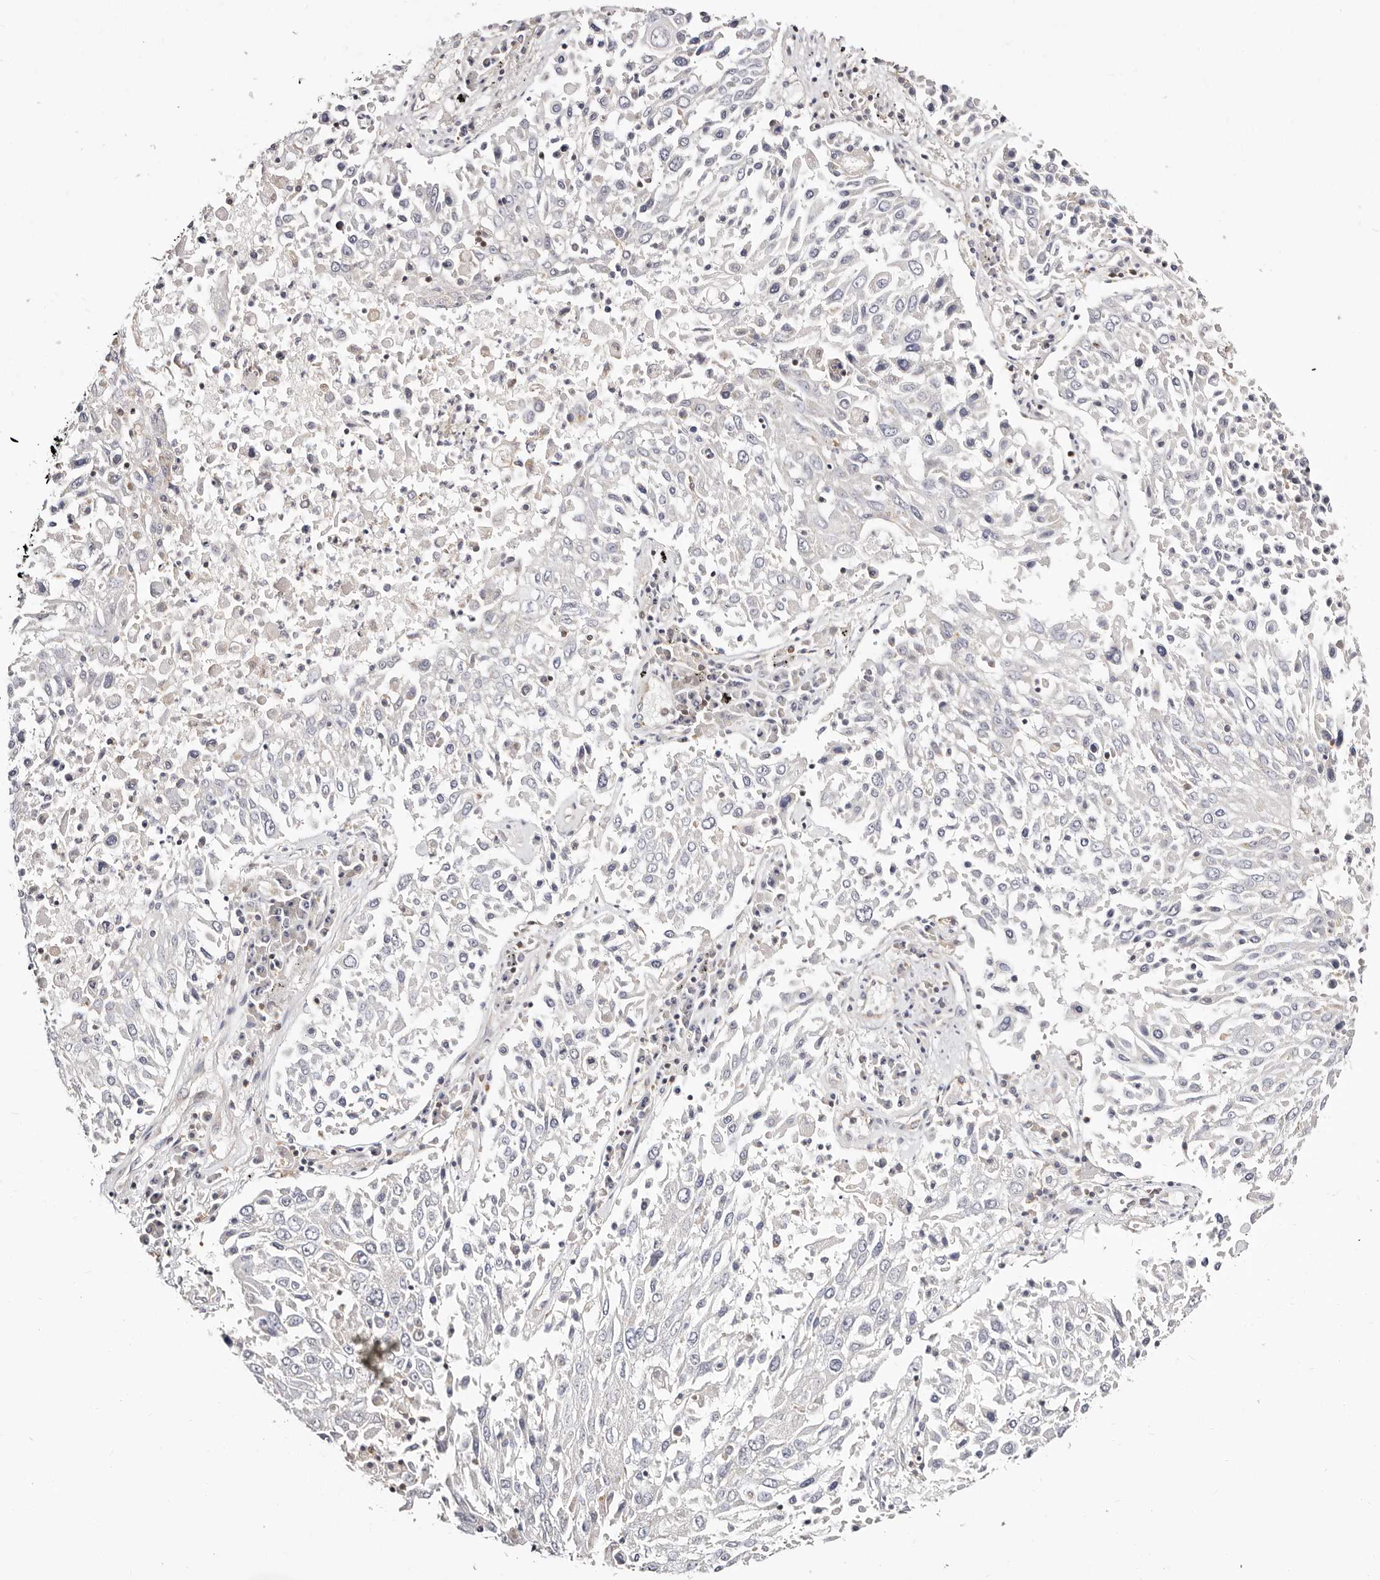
{"staining": {"intensity": "negative", "quantity": "none", "location": "none"}, "tissue": "lung cancer", "cell_type": "Tumor cells", "image_type": "cancer", "snomed": [{"axis": "morphology", "description": "Squamous cell carcinoma, NOS"}, {"axis": "topography", "description": "Lung"}], "caption": "IHC image of human lung cancer stained for a protein (brown), which demonstrates no expression in tumor cells. (Stains: DAB (3,3'-diaminobenzidine) immunohistochemistry with hematoxylin counter stain, Microscopy: brightfield microscopy at high magnification).", "gene": "STAT5A", "patient": {"sex": "male", "age": 65}}